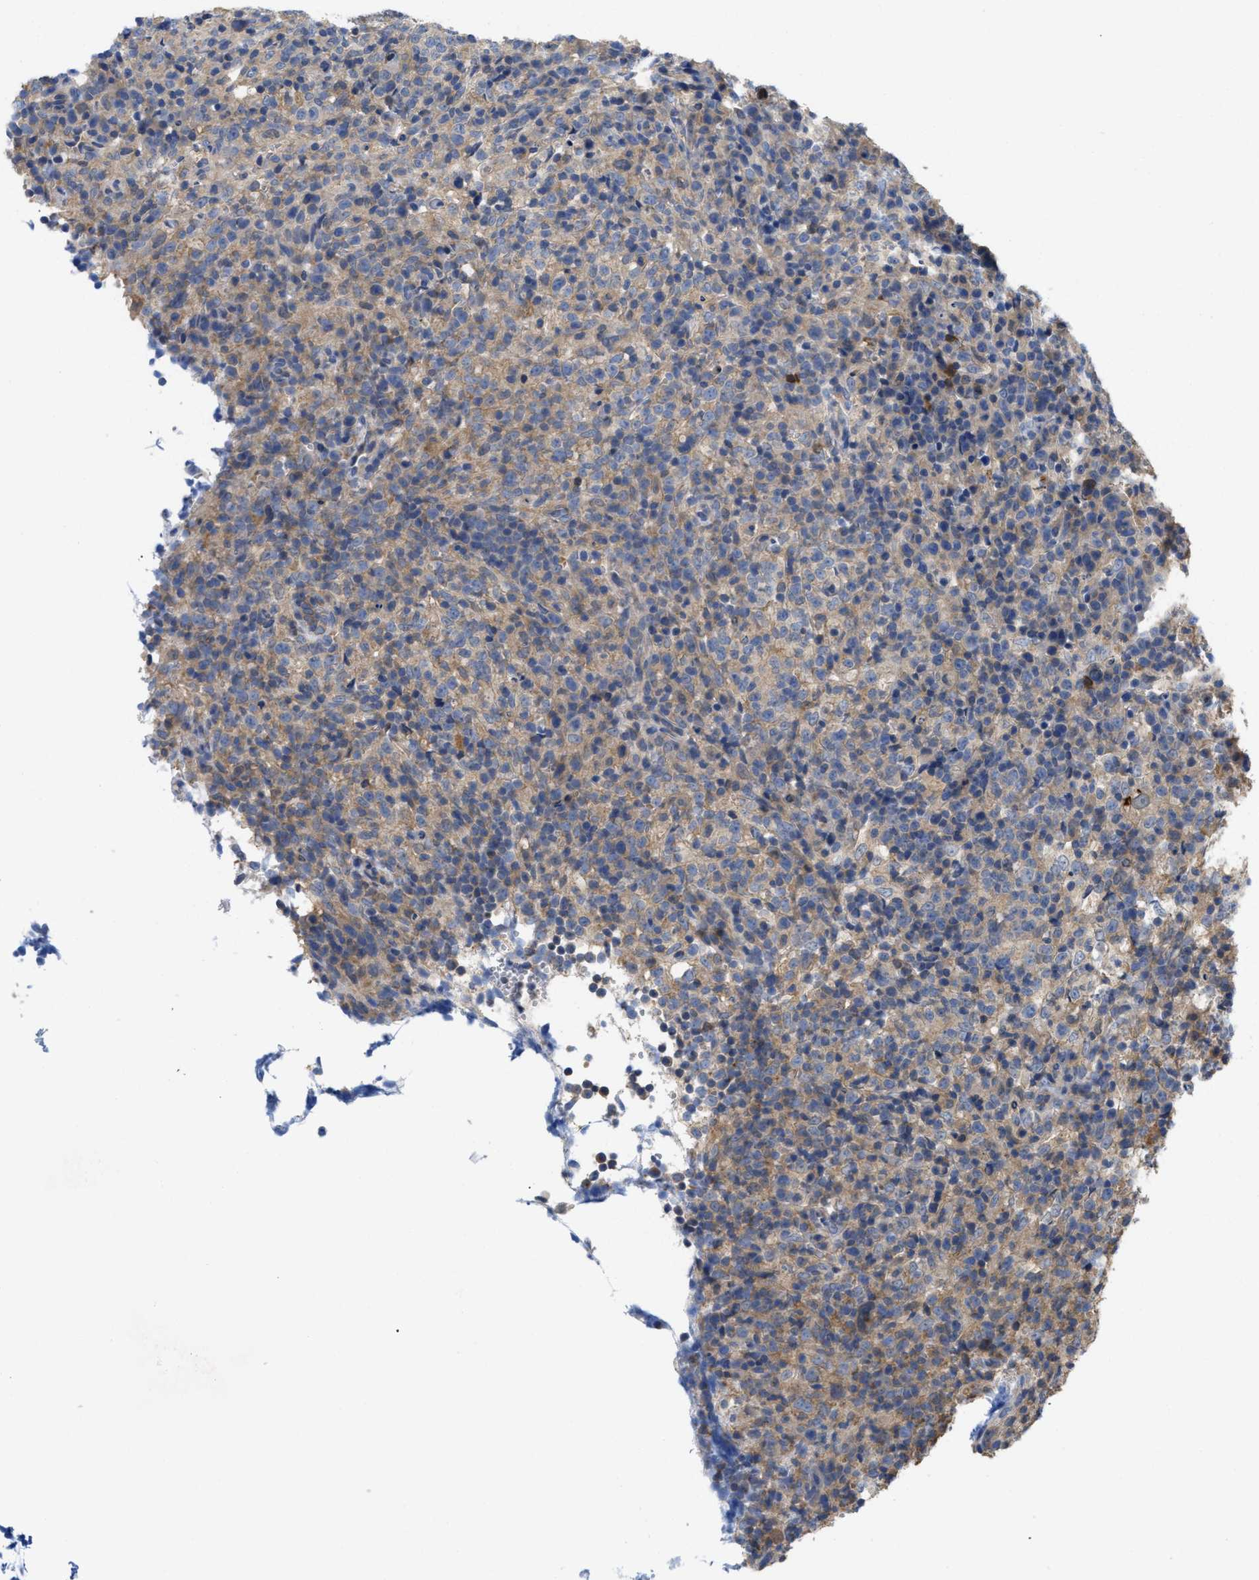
{"staining": {"intensity": "weak", "quantity": "25%-75%", "location": "cytoplasmic/membranous"}, "tissue": "lymphoma", "cell_type": "Tumor cells", "image_type": "cancer", "snomed": [{"axis": "morphology", "description": "Malignant lymphoma, non-Hodgkin's type, High grade"}, {"axis": "topography", "description": "Lymph node"}], "caption": "Tumor cells exhibit weak cytoplasmic/membranous expression in about 25%-75% of cells in lymphoma. (DAB (3,3'-diaminobenzidine) = brown stain, brightfield microscopy at high magnification).", "gene": "RNF216", "patient": {"sex": "female", "age": 76}}